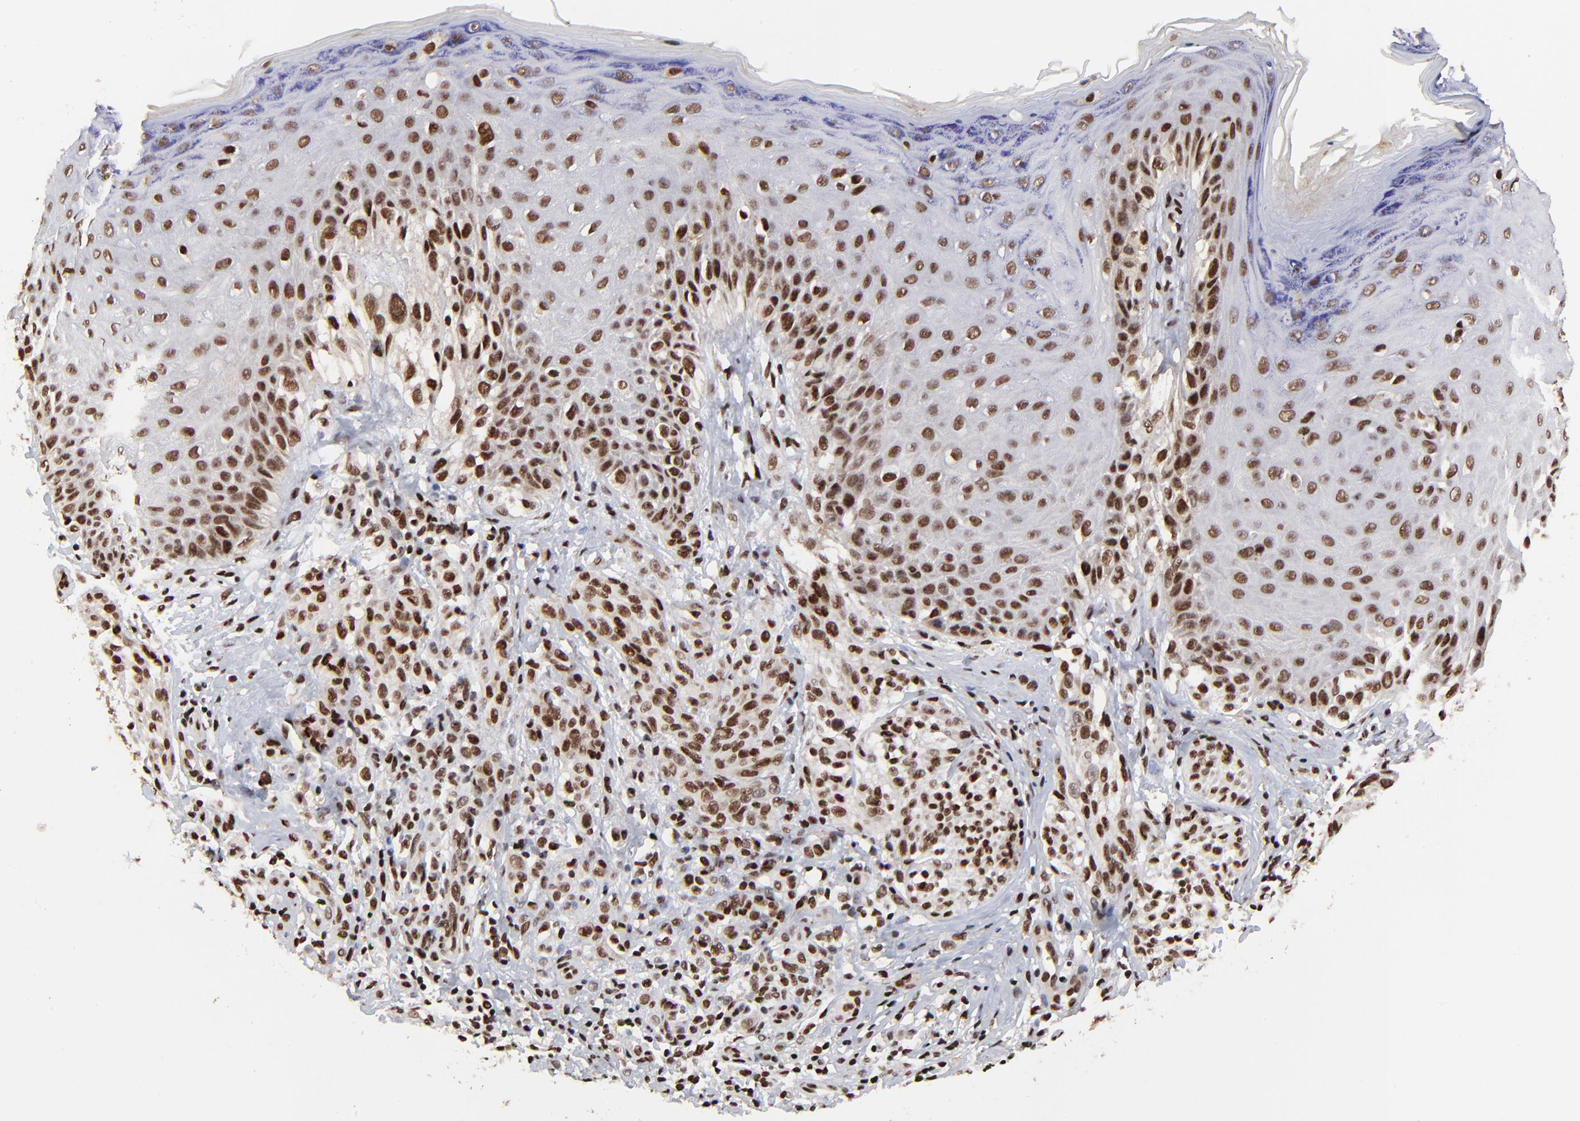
{"staining": {"intensity": "strong", "quantity": ">75%", "location": "nuclear"}, "tissue": "melanoma", "cell_type": "Tumor cells", "image_type": "cancer", "snomed": [{"axis": "morphology", "description": "Malignant melanoma, NOS"}, {"axis": "topography", "description": "Skin"}], "caption": "IHC histopathology image of human malignant melanoma stained for a protein (brown), which demonstrates high levels of strong nuclear staining in about >75% of tumor cells.", "gene": "RBM22", "patient": {"sex": "male", "age": 57}}